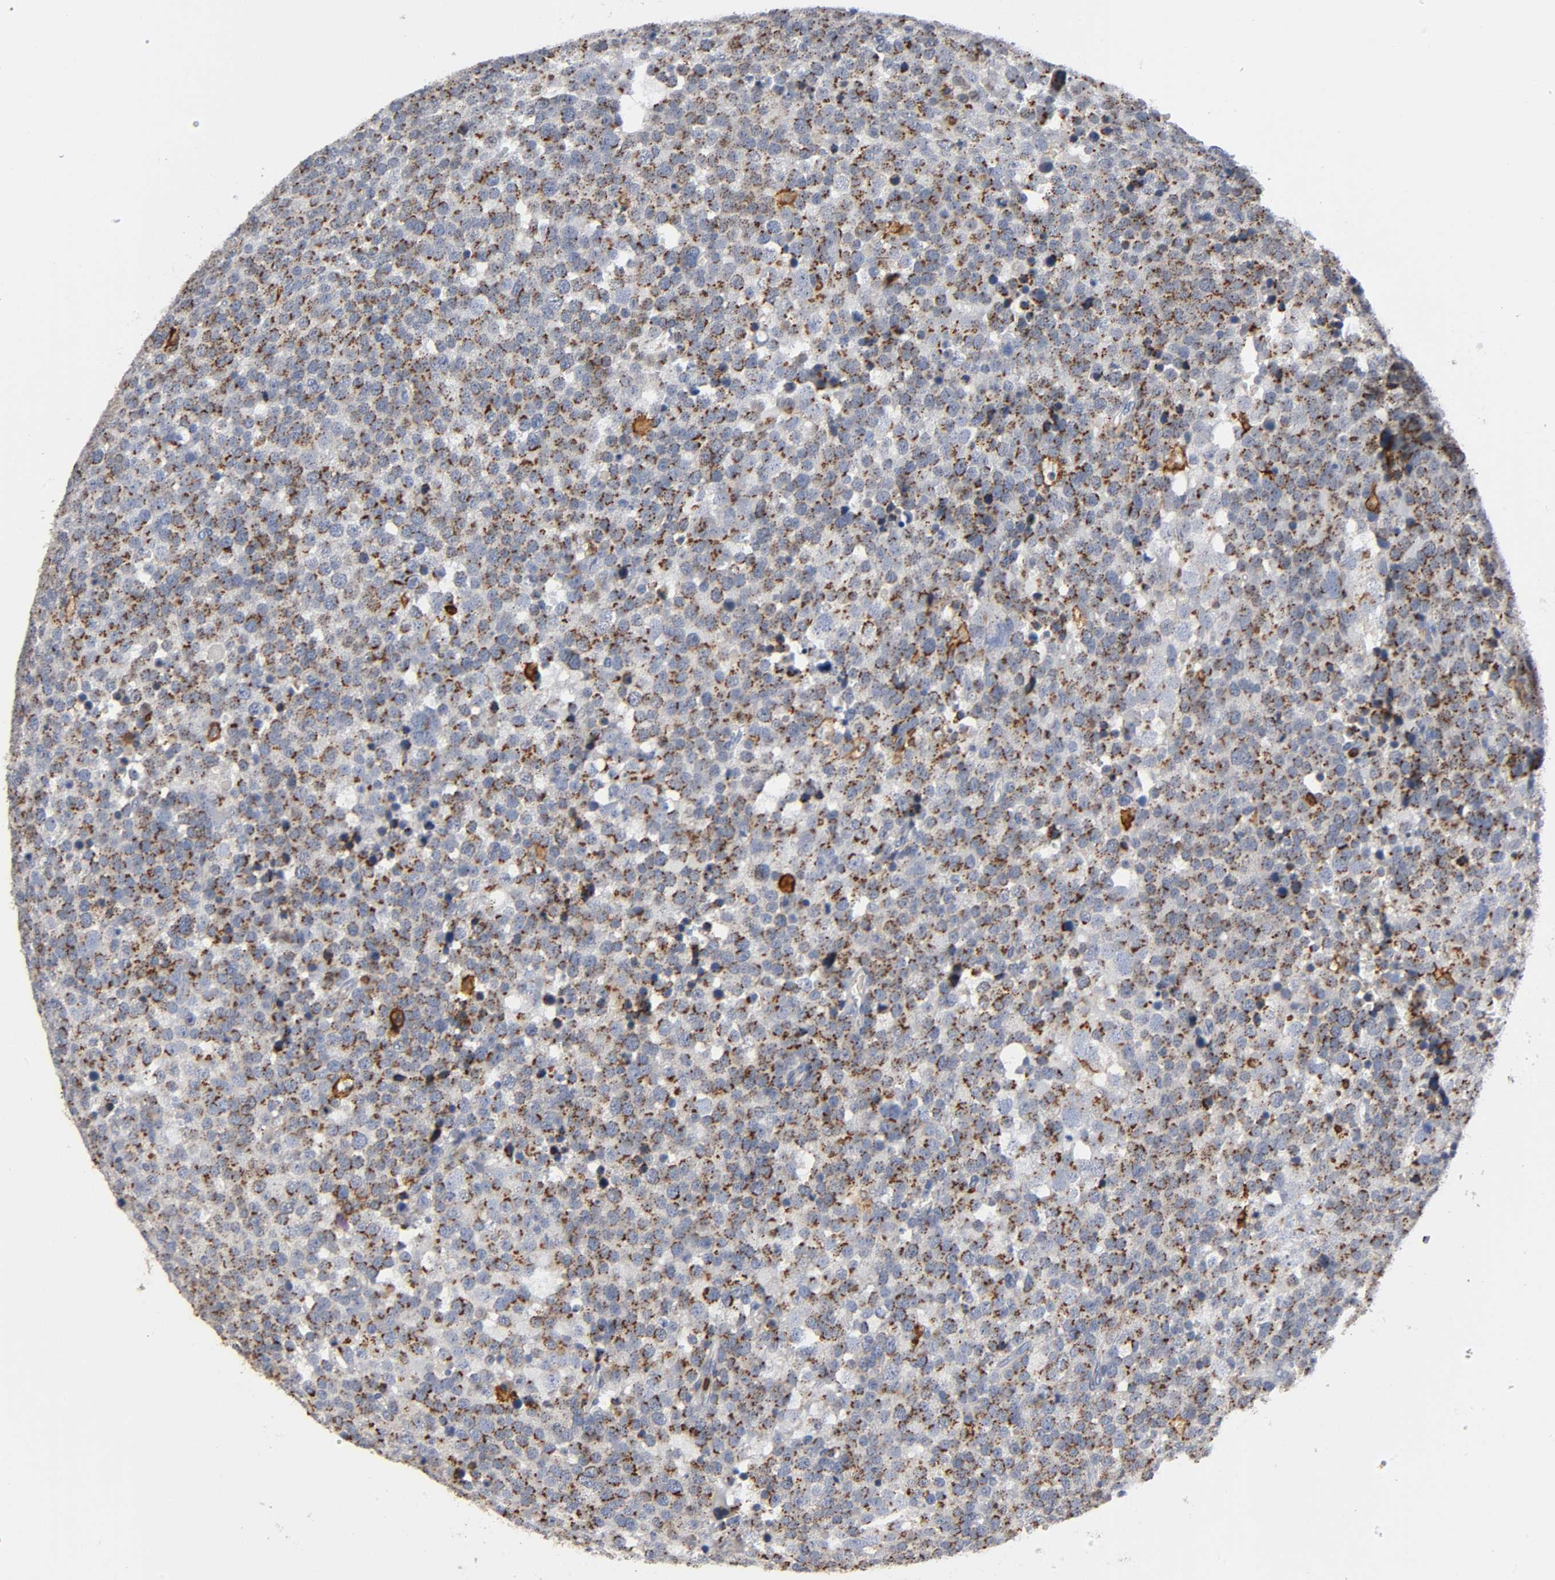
{"staining": {"intensity": "moderate", "quantity": ">75%", "location": "cytoplasmic/membranous"}, "tissue": "testis cancer", "cell_type": "Tumor cells", "image_type": "cancer", "snomed": [{"axis": "morphology", "description": "Seminoma, NOS"}, {"axis": "topography", "description": "Testis"}], "caption": "This is a micrograph of IHC staining of seminoma (testis), which shows moderate positivity in the cytoplasmic/membranous of tumor cells.", "gene": "CAPN10", "patient": {"sex": "male", "age": 71}}